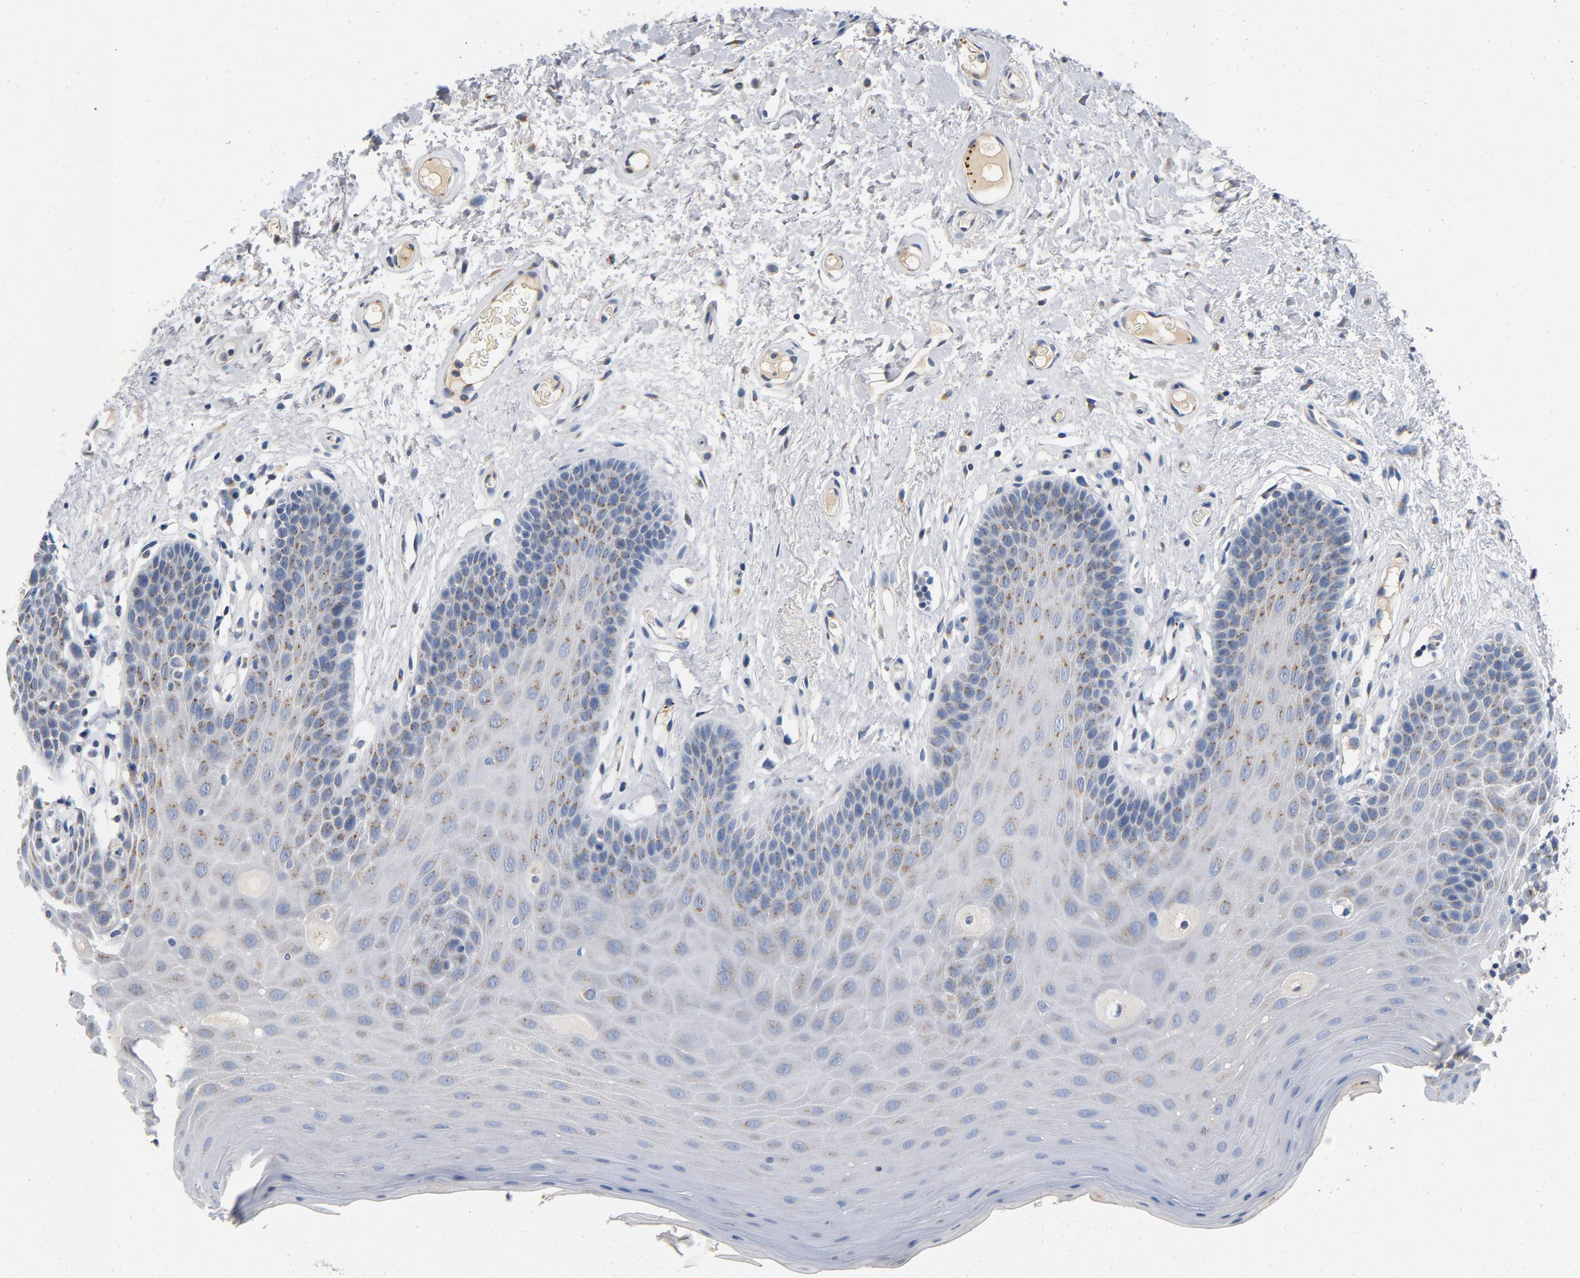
{"staining": {"intensity": "negative", "quantity": "none", "location": "none"}, "tissue": "oral mucosa", "cell_type": "Squamous epithelial cells", "image_type": "normal", "snomed": [{"axis": "morphology", "description": "Normal tissue, NOS"}, {"axis": "morphology", "description": "Squamous cell carcinoma, NOS"}, {"axis": "topography", "description": "Skeletal muscle"}, {"axis": "topography", "description": "Oral tissue"}, {"axis": "topography", "description": "Head-Neck"}], "caption": "This is an IHC image of benign oral mucosa. There is no positivity in squamous epithelial cells.", "gene": "LMAN2", "patient": {"sex": "male", "age": 71}}